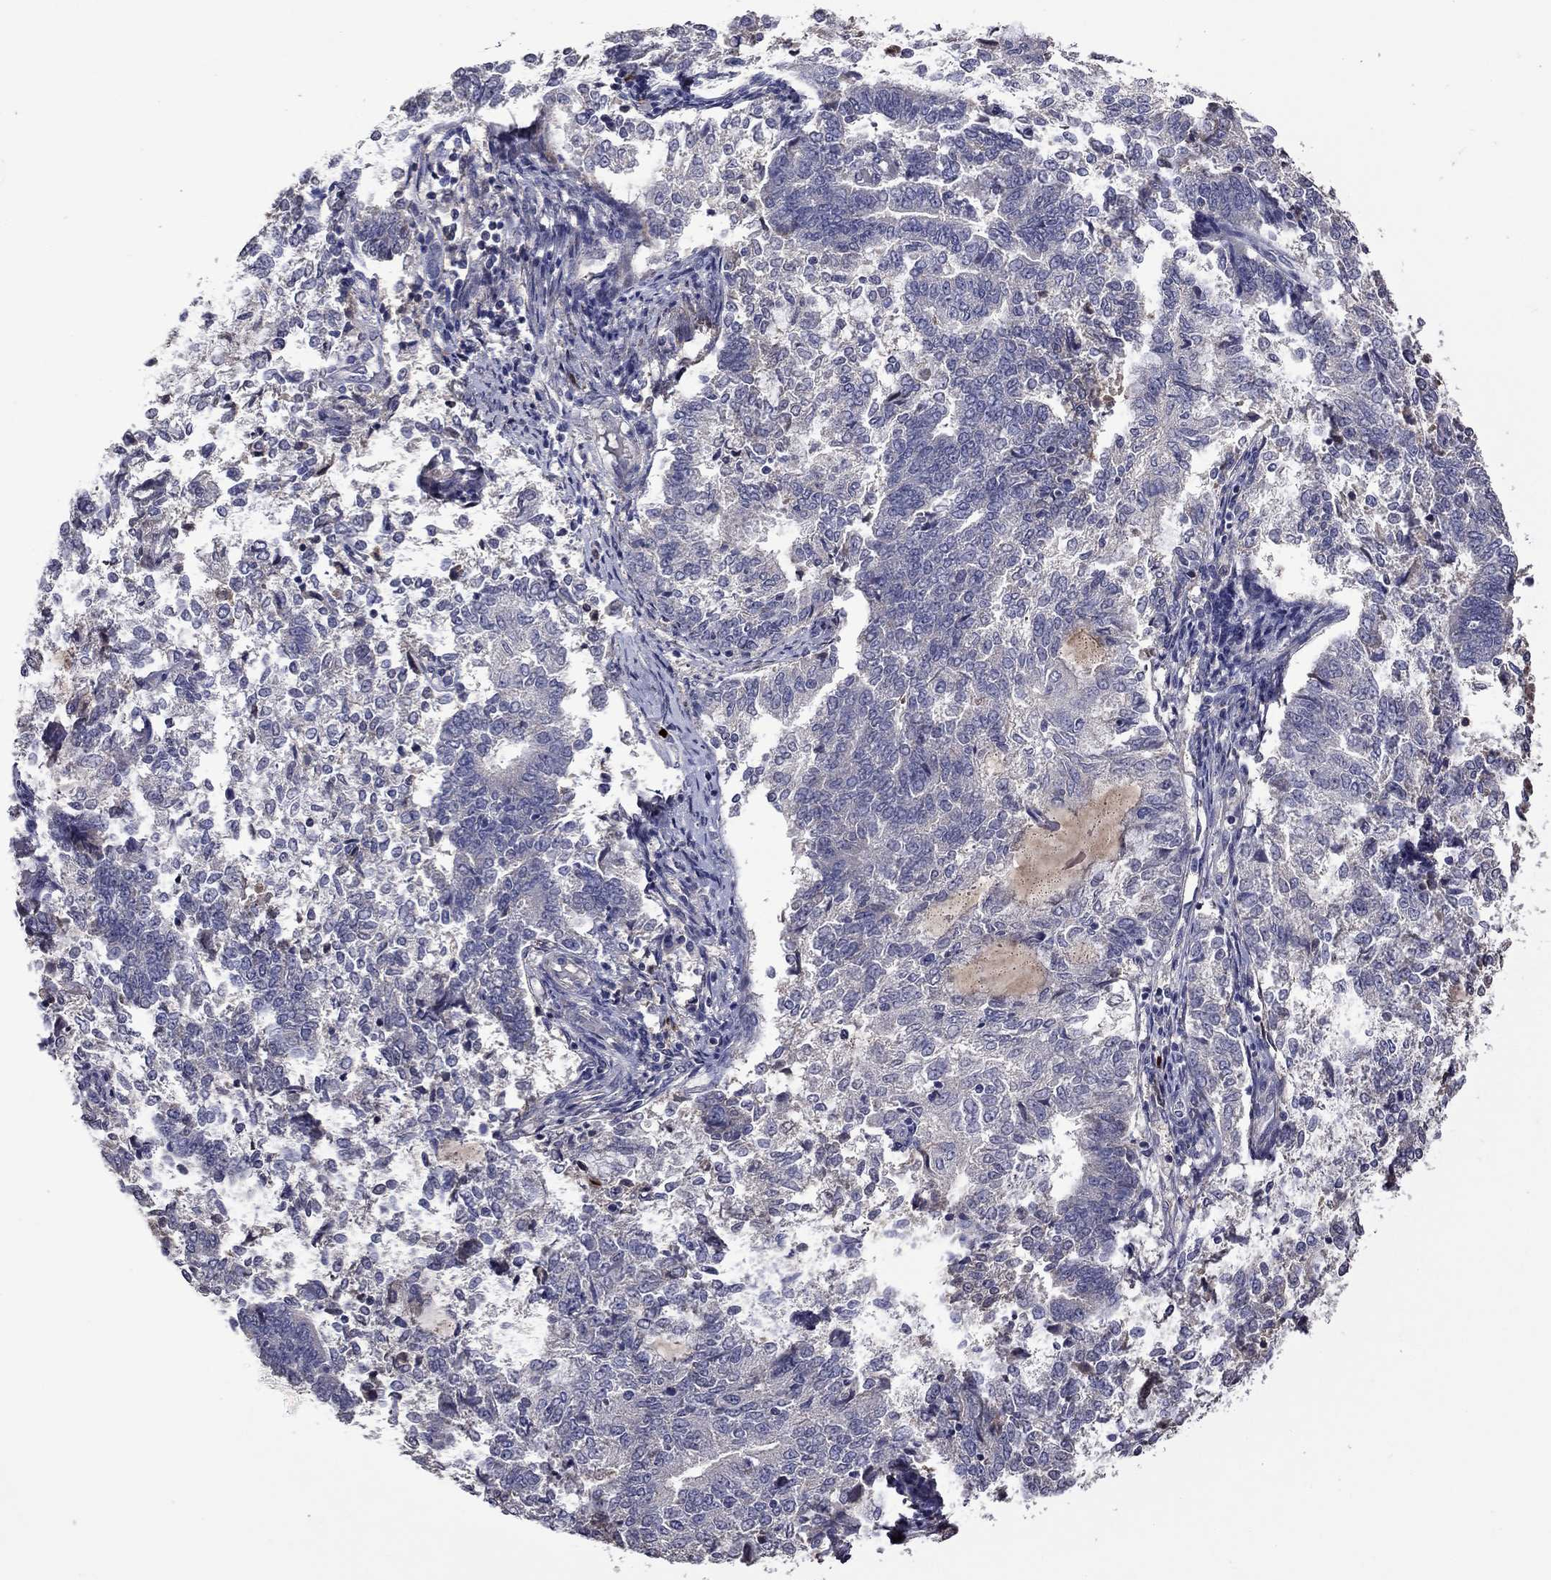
{"staining": {"intensity": "negative", "quantity": "none", "location": "none"}, "tissue": "endometrial cancer", "cell_type": "Tumor cells", "image_type": "cancer", "snomed": [{"axis": "morphology", "description": "Adenocarcinoma, NOS"}, {"axis": "topography", "description": "Endometrium"}], "caption": "IHC photomicrograph of neoplastic tissue: human adenocarcinoma (endometrial) stained with DAB (3,3'-diaminobenzidine) demonstrates no significant protein expression in tumor cells.", "gene": "SATB1", "patient": {"sex": "female", "age": 65}}